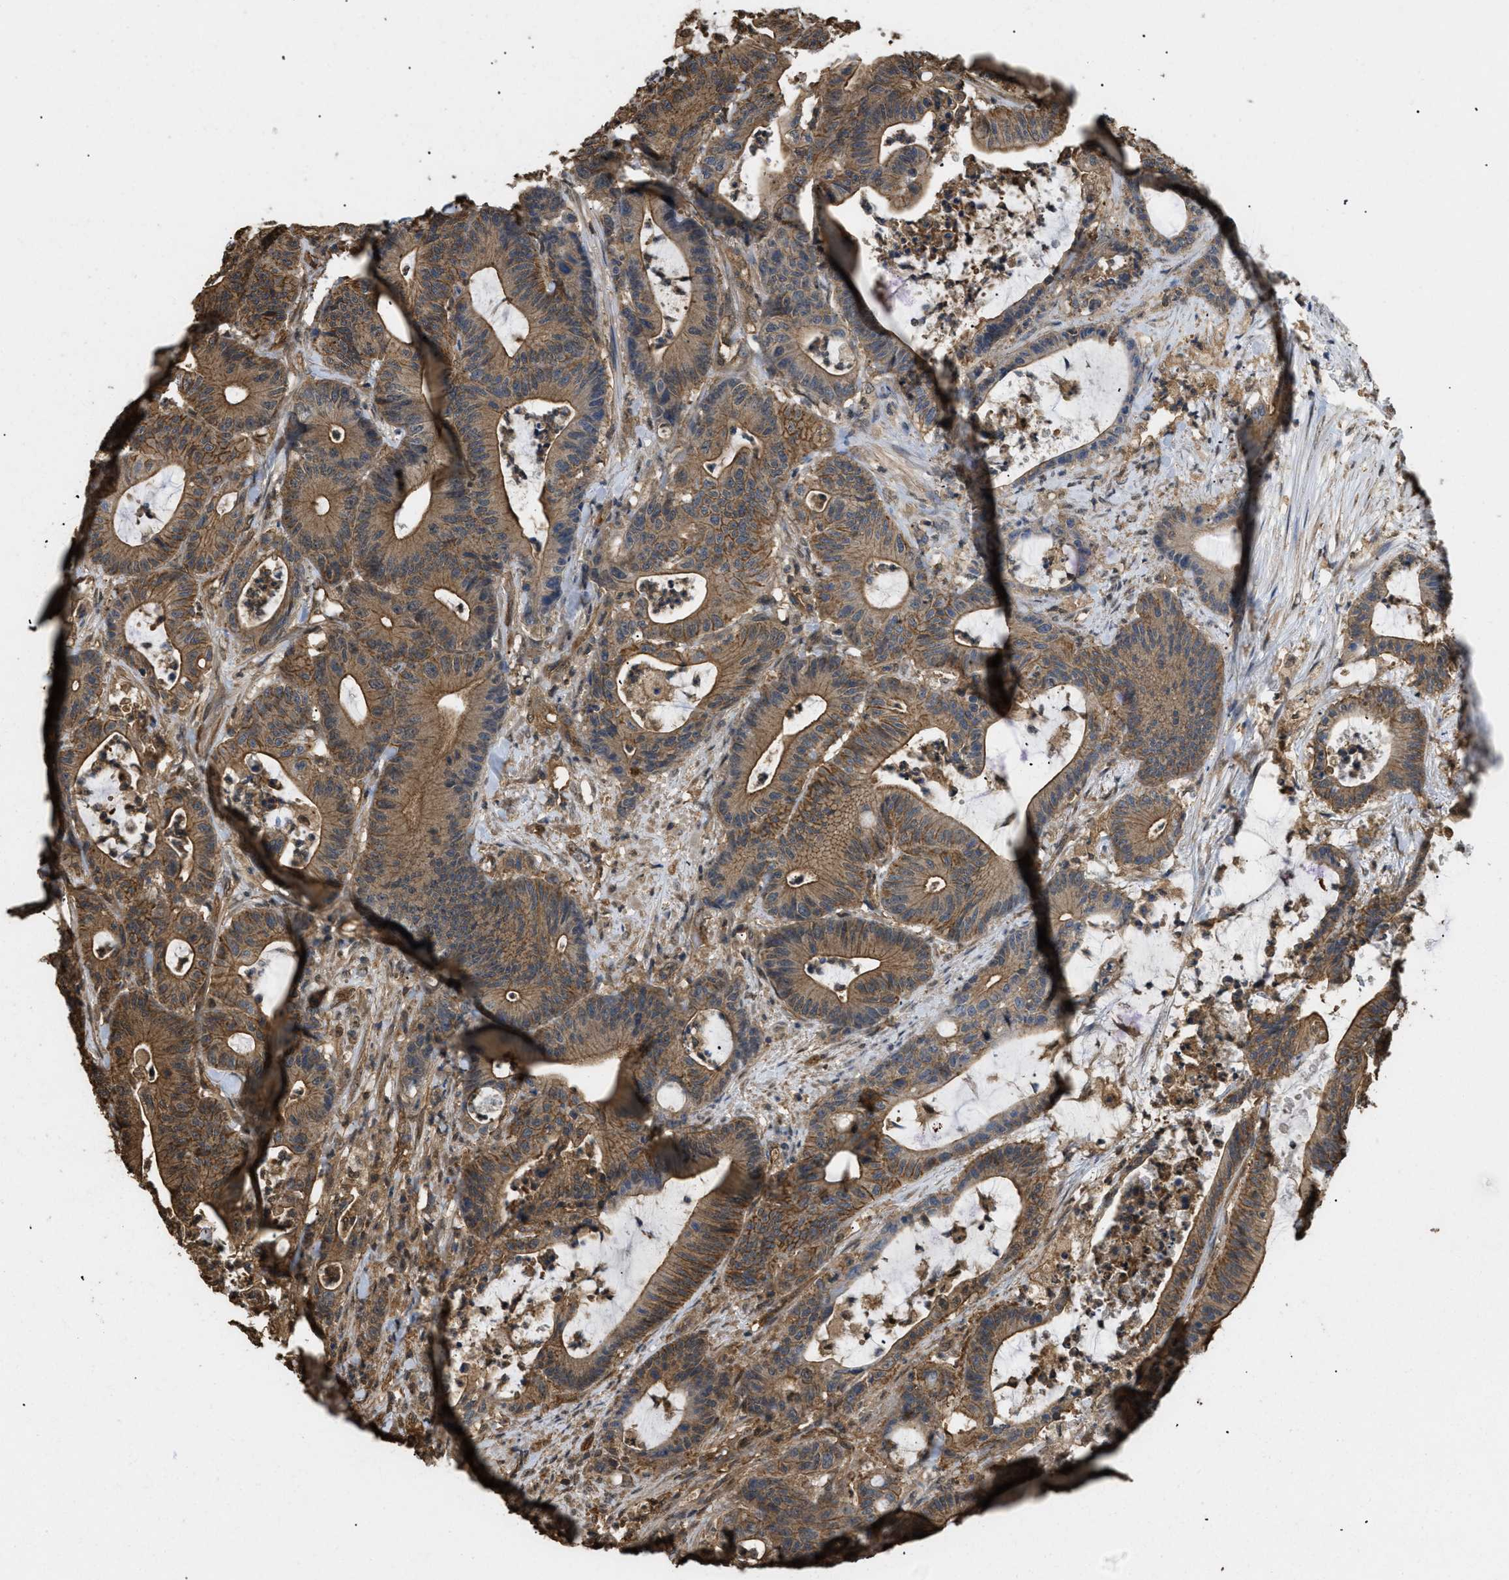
{"staining": {"intensity": "moderate", "quantity": ">75%", "location": "cytoplasmic/membranous"}, "tissue": "colorectal cancer", "cell_type": "Tumor cells", "image_type": "cancer", "snomed": [{"axis": "morphology", "description": "Adenocarcinoma, NOS"}, {"axis": "topography", "description": "Colon"}], "caption": "A histopathology image of human colorectal cancer (adenocarcinoma) stained for a protein displays moderate cytoplasmic/membranous brown staining in tumor cells. (IHC, brightfield microscopy, high magnification).", "gene": "CALM1", "patient": {"sex": "female", "age": 84}}